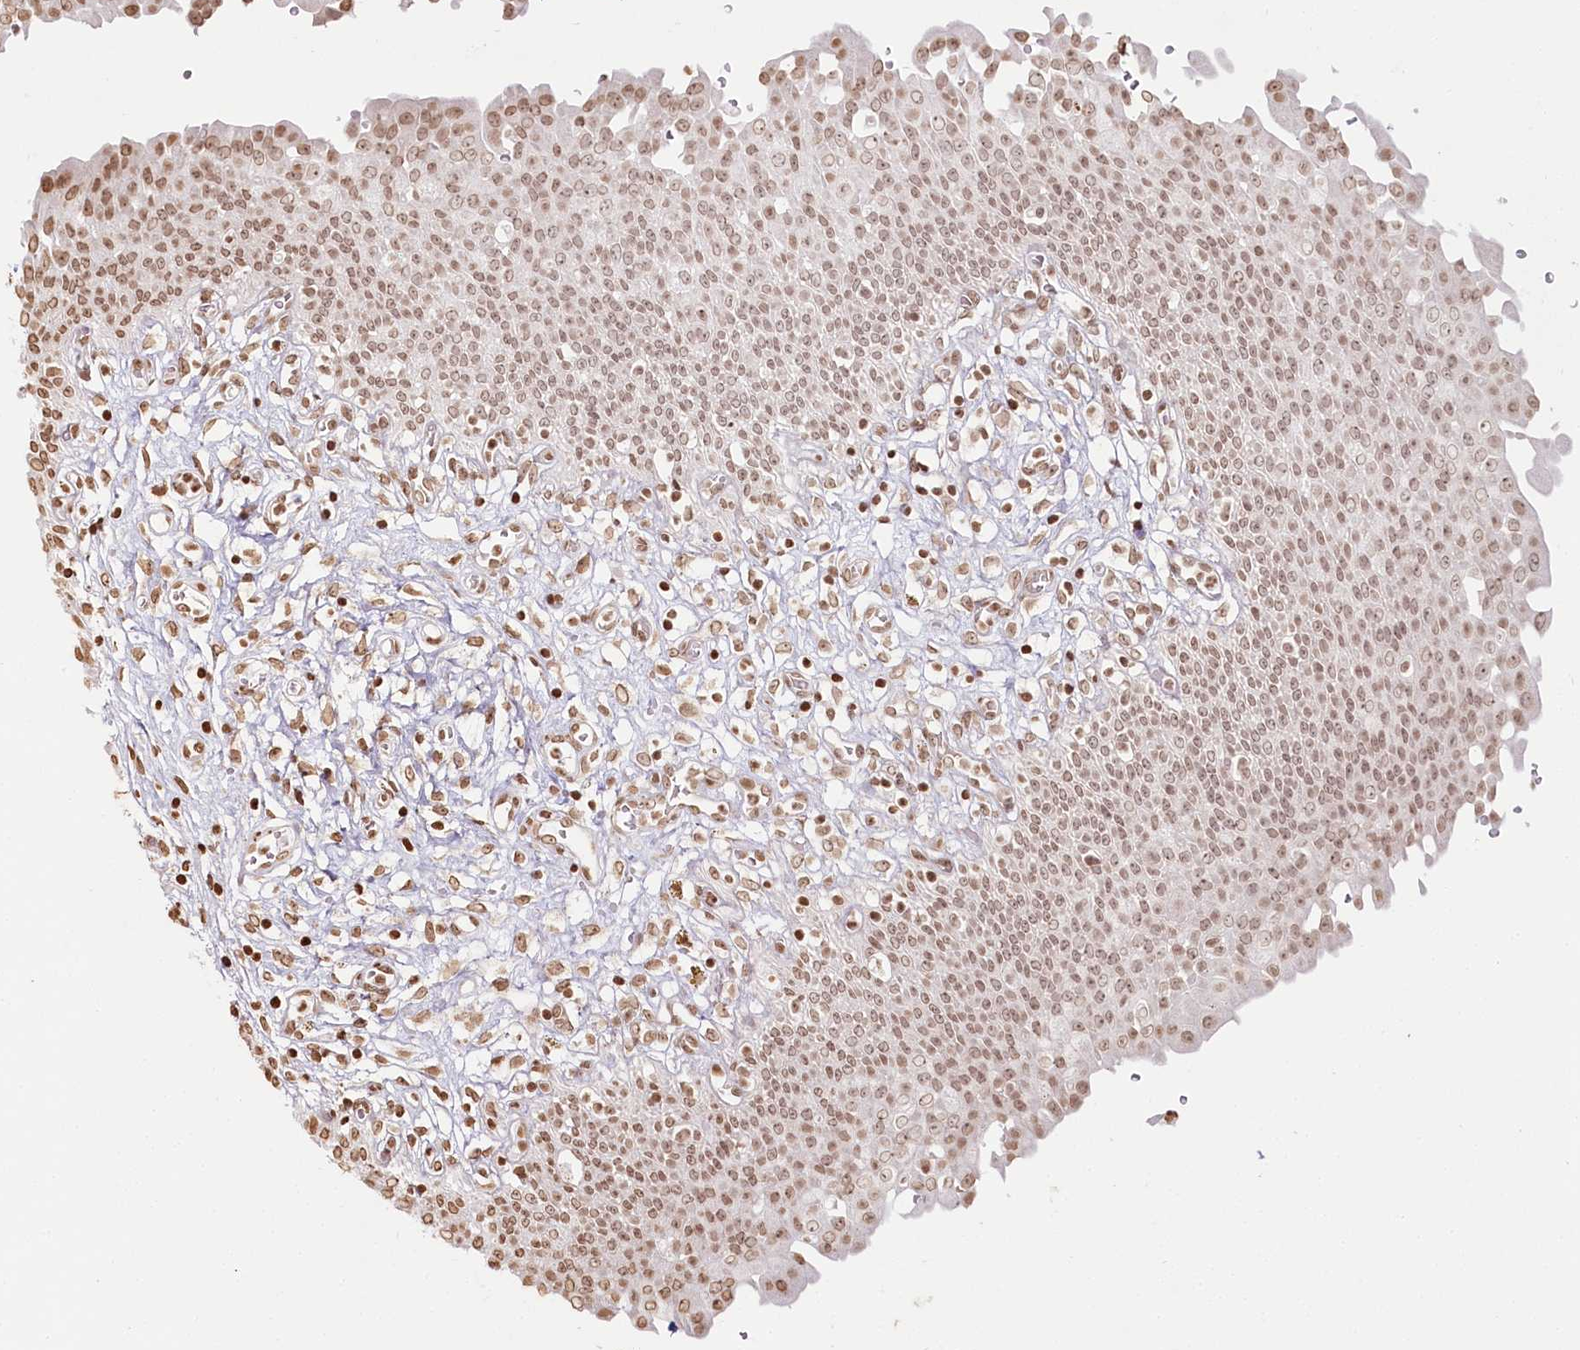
{"staining": {"intensity": "moderate", "quantity": ">75%", "location": "nuclear"}, "tissue": "urinary bladder", "cell_type": "Urothelial cells", "image_type": "normal", "snomed": [{"axis": "morphology", "description": "Urothelial carcinoma, High grade"}, {"axis": "topography", "description": "Urinary bladder"}], "caption": "An image showing moderate nuclear staining in about >75% of urothelial cells in normal urinary bladder, as visualized by brown immunohistochemical staining.", "gene": "FAM13A", "patient": {"sex": "male", "age": 46}}